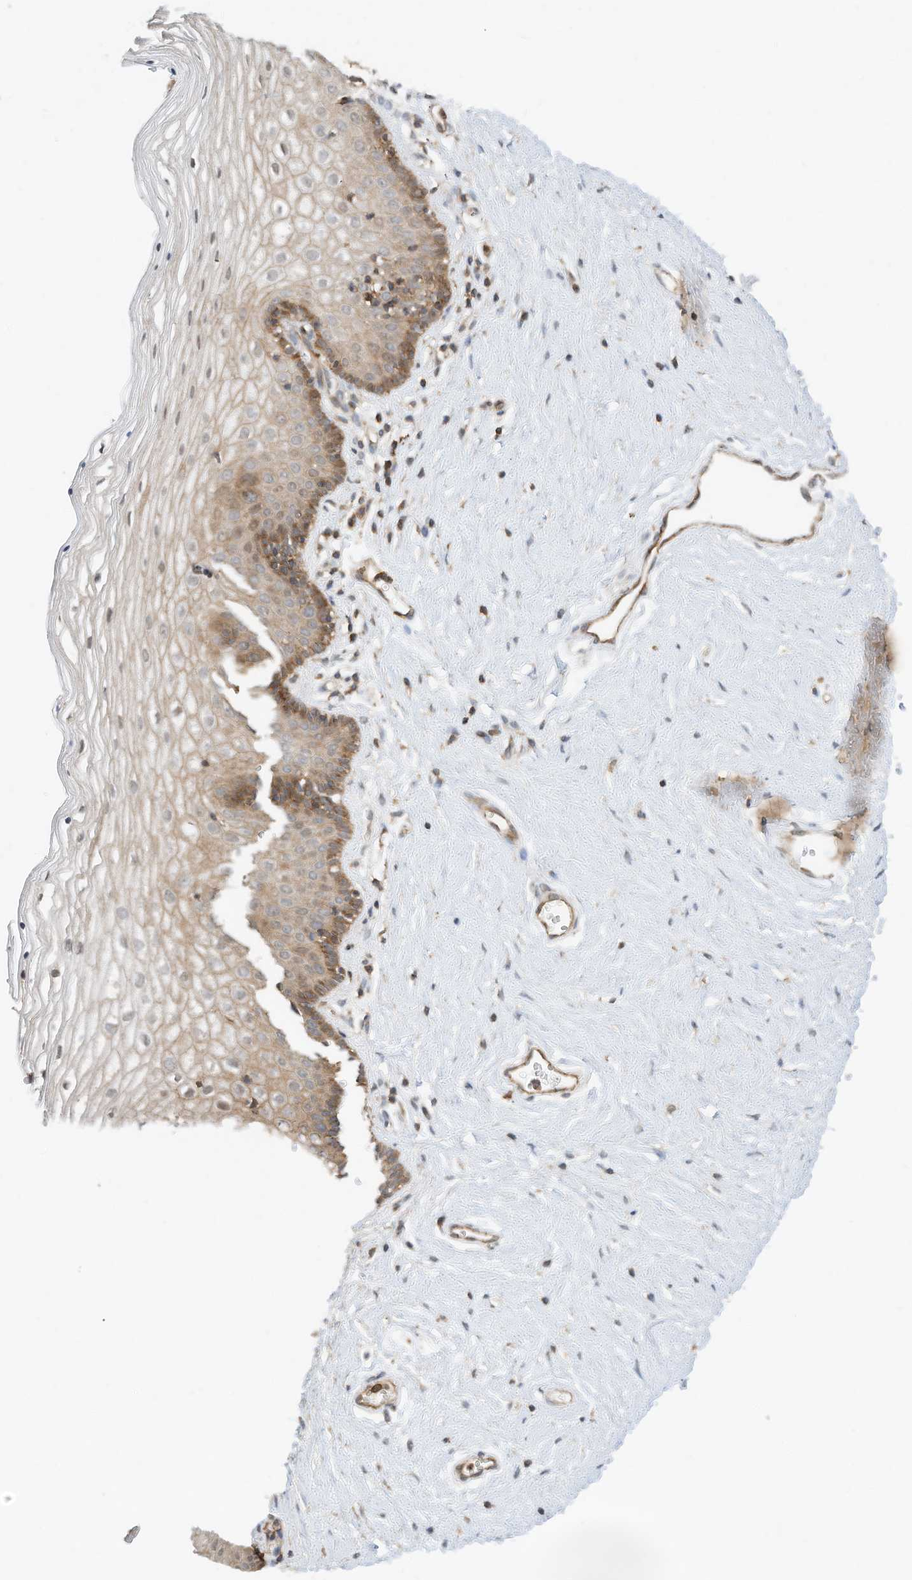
{"staining": {"intensity": "strong", "quantity": "25%-75%", "location": "cytoplasmic/membranous"}, "tissue": "vagina", "cell_type": "Squamous epithelial cells", "image_type": "normal", "snomed": [{"axis": "morphology", "description": "Normal tissue, NOS"}, {"axis": "topography", "description": "Vagina"}], "caption": "Immunohistochemical staining of normal vagina shows 25%-75% levels of strong cytoplasmic/membranous protein expression in about 25%-75% of squamous epithelial cells. (IHC, brightfield microscopy, high magnification).", "gene": "CPAMD8", "patient": {"sex": "female", "age": 32}}